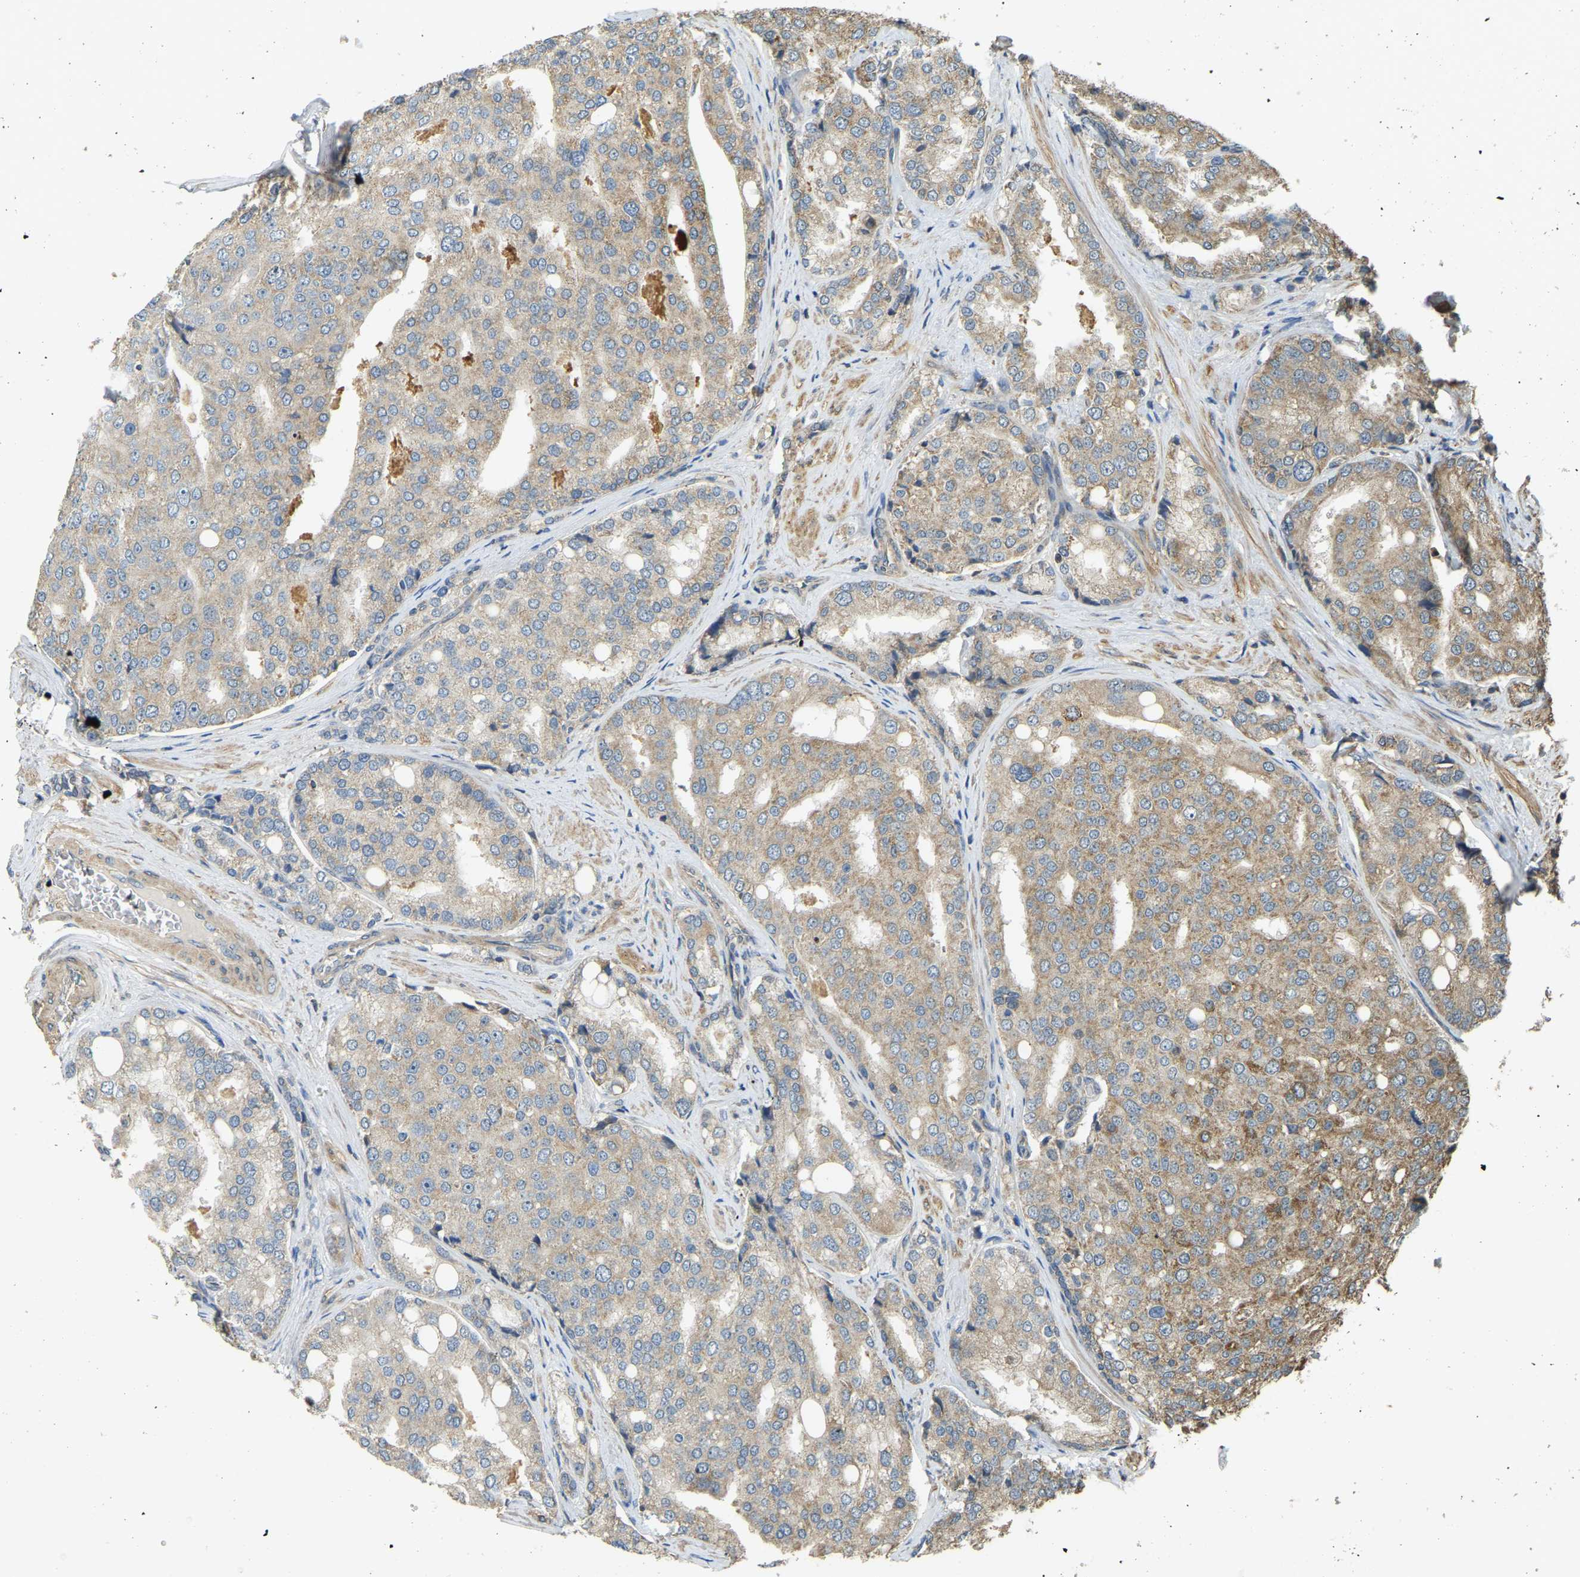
{"staining": {"intensity": "weak", "quantity": ">75%", "location": "cytoplasmic/membranous"}, "tissue": "prostate cancer", "cell_type": "Tumor cells", "image_type": "cancer", "snomed": [{"axis": "morphology", "description": "Adenocarcinoma, High grade"}, {"axis": "topography", "description": "Prostate"}], "caption": "Weak cytoplasmic/membranous protein staining is appreciated in about >75% of tumor cells in prostate high-grade adenocarcinoma.", "gene": "GNG2", "patient": {"sex": "male", "age": 50}}